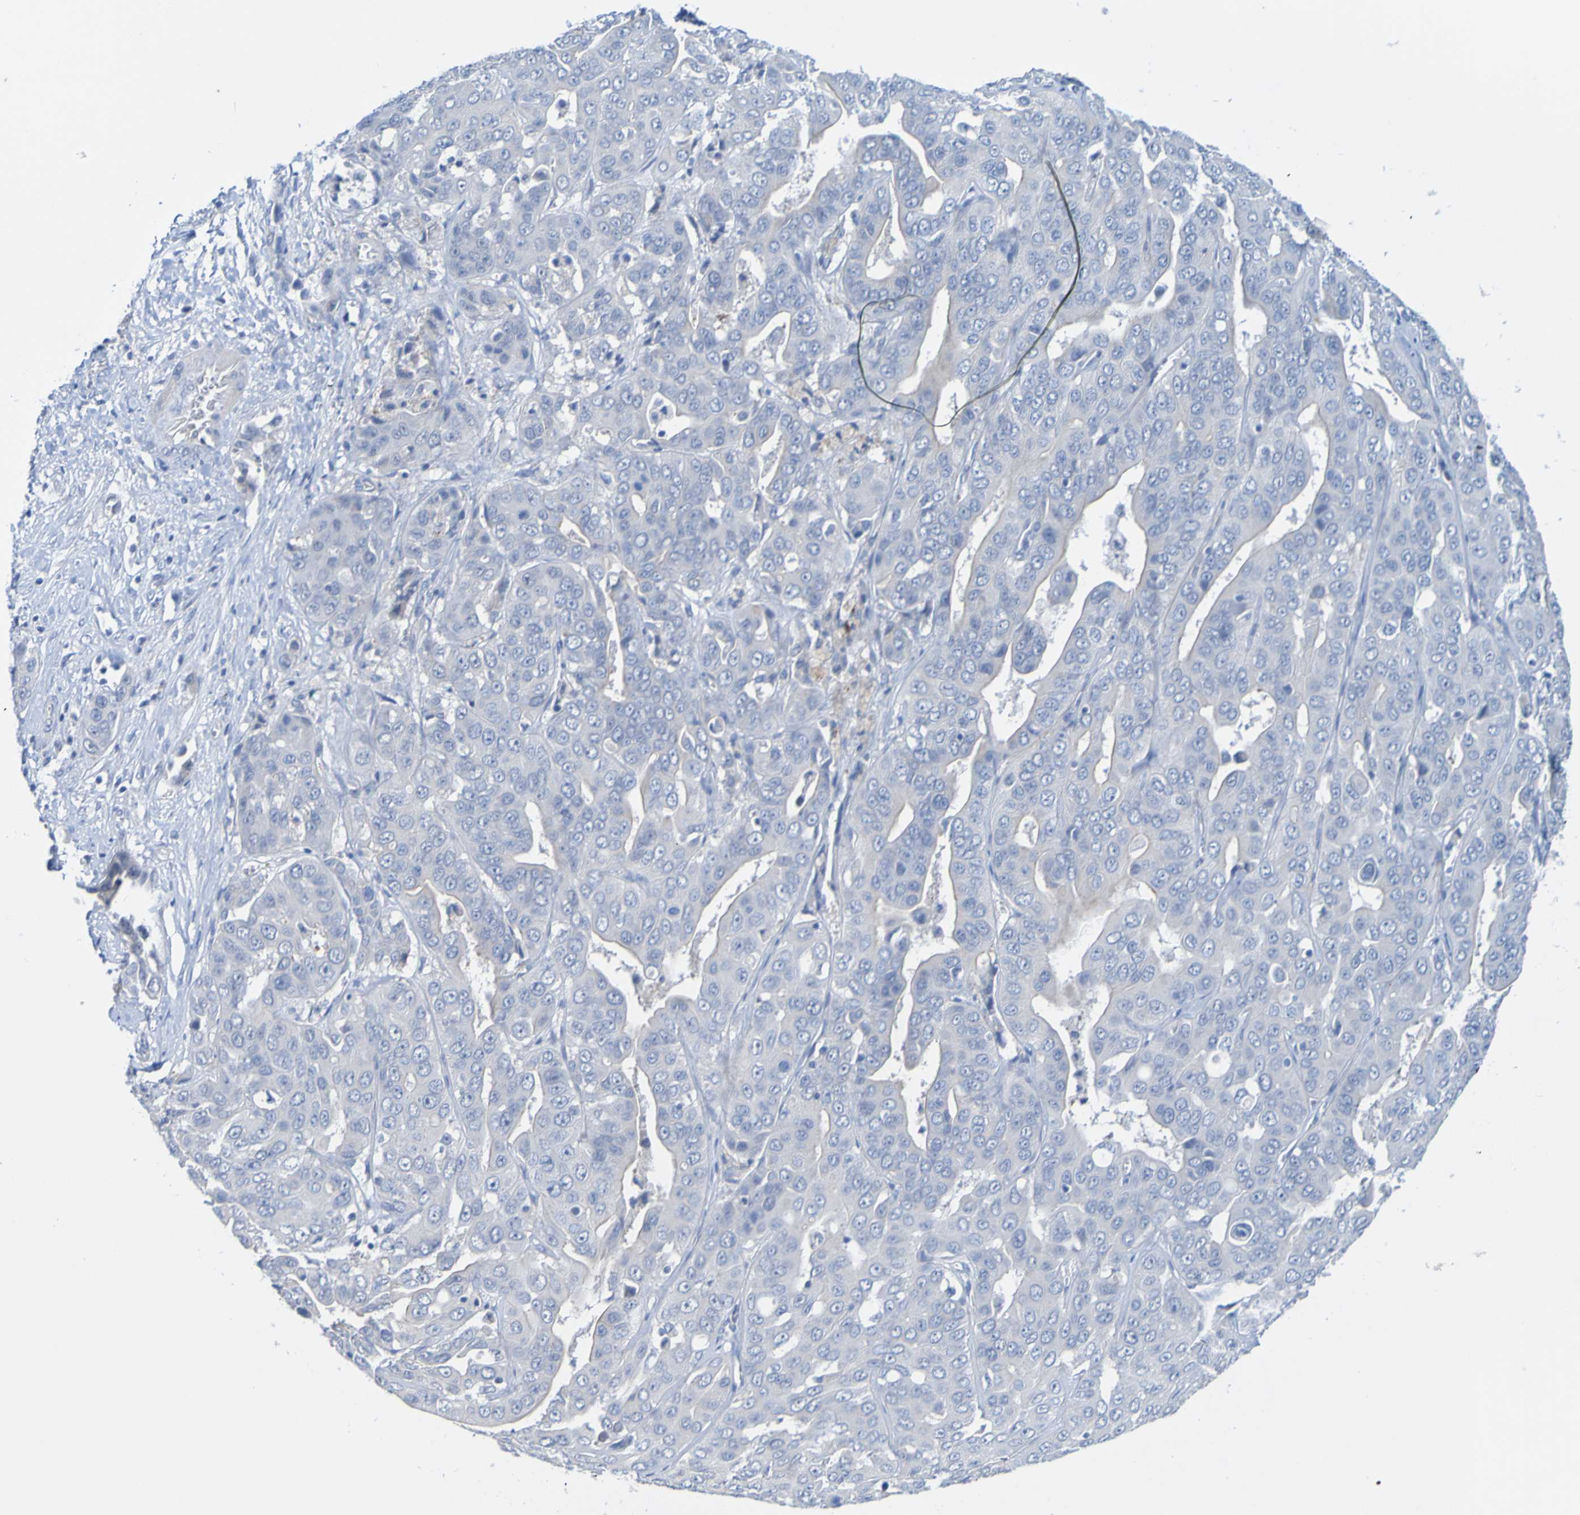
{"staining": {"intensity": "negative", "quantity": "none", "location": "none"}, "tissue": "liver cancer", "cell_type": "Tumor cells", "image_type": "cancer", "snomed": [{"axis": "morphology", "description": "Cholangiocarcinoma"}, {"axis": "topography", "description": "Liver"}], "caption": "Image shows no significant protein expression in tumor cells of cholangiocarcinoma (liver).", "gene": "ACMSD", "patient": {"sex": "female", "age": 52}}